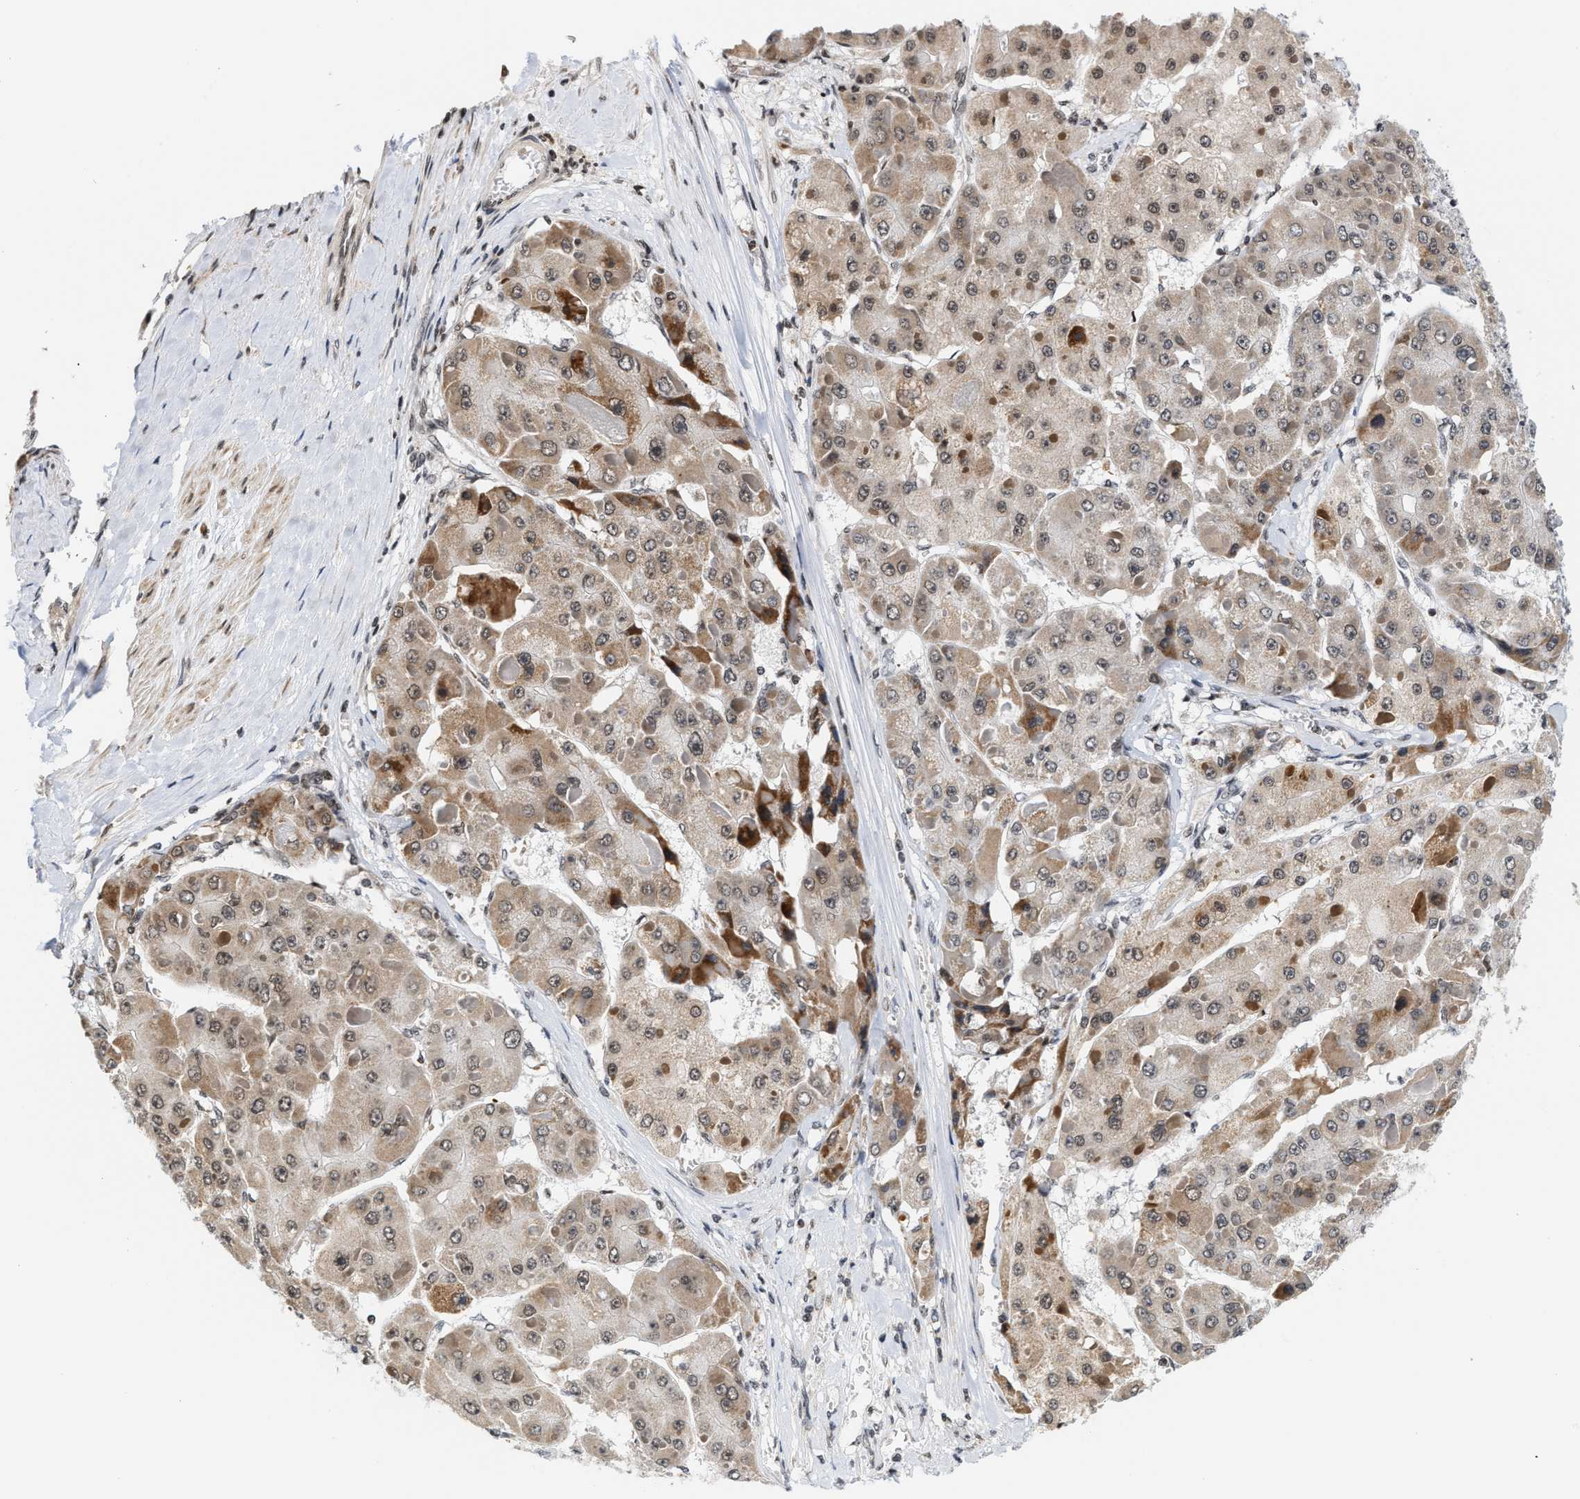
{"staining": {"intensity": "weak", "quantity": ">75%", "location": "cytoplasmic/membranous,nuclear"}, "tissue": "liver cancer", "cell_type": "Tumor cells", "image_type": "cancer", "snomed": [{"axis": "morphology", "description": "Carcinoma, Hepatocellular, NOS"}, {"axis": "topography", "description": "Liver"}], "caption": "The immunohistochemical stain highlights weak cytoplasmic/membranous and nuclear expression in tumor cells of liver hepatocellular carcinoma tissue.", "gene": "ANKRD6", "patient": {"sex": "female", "age": 73}}